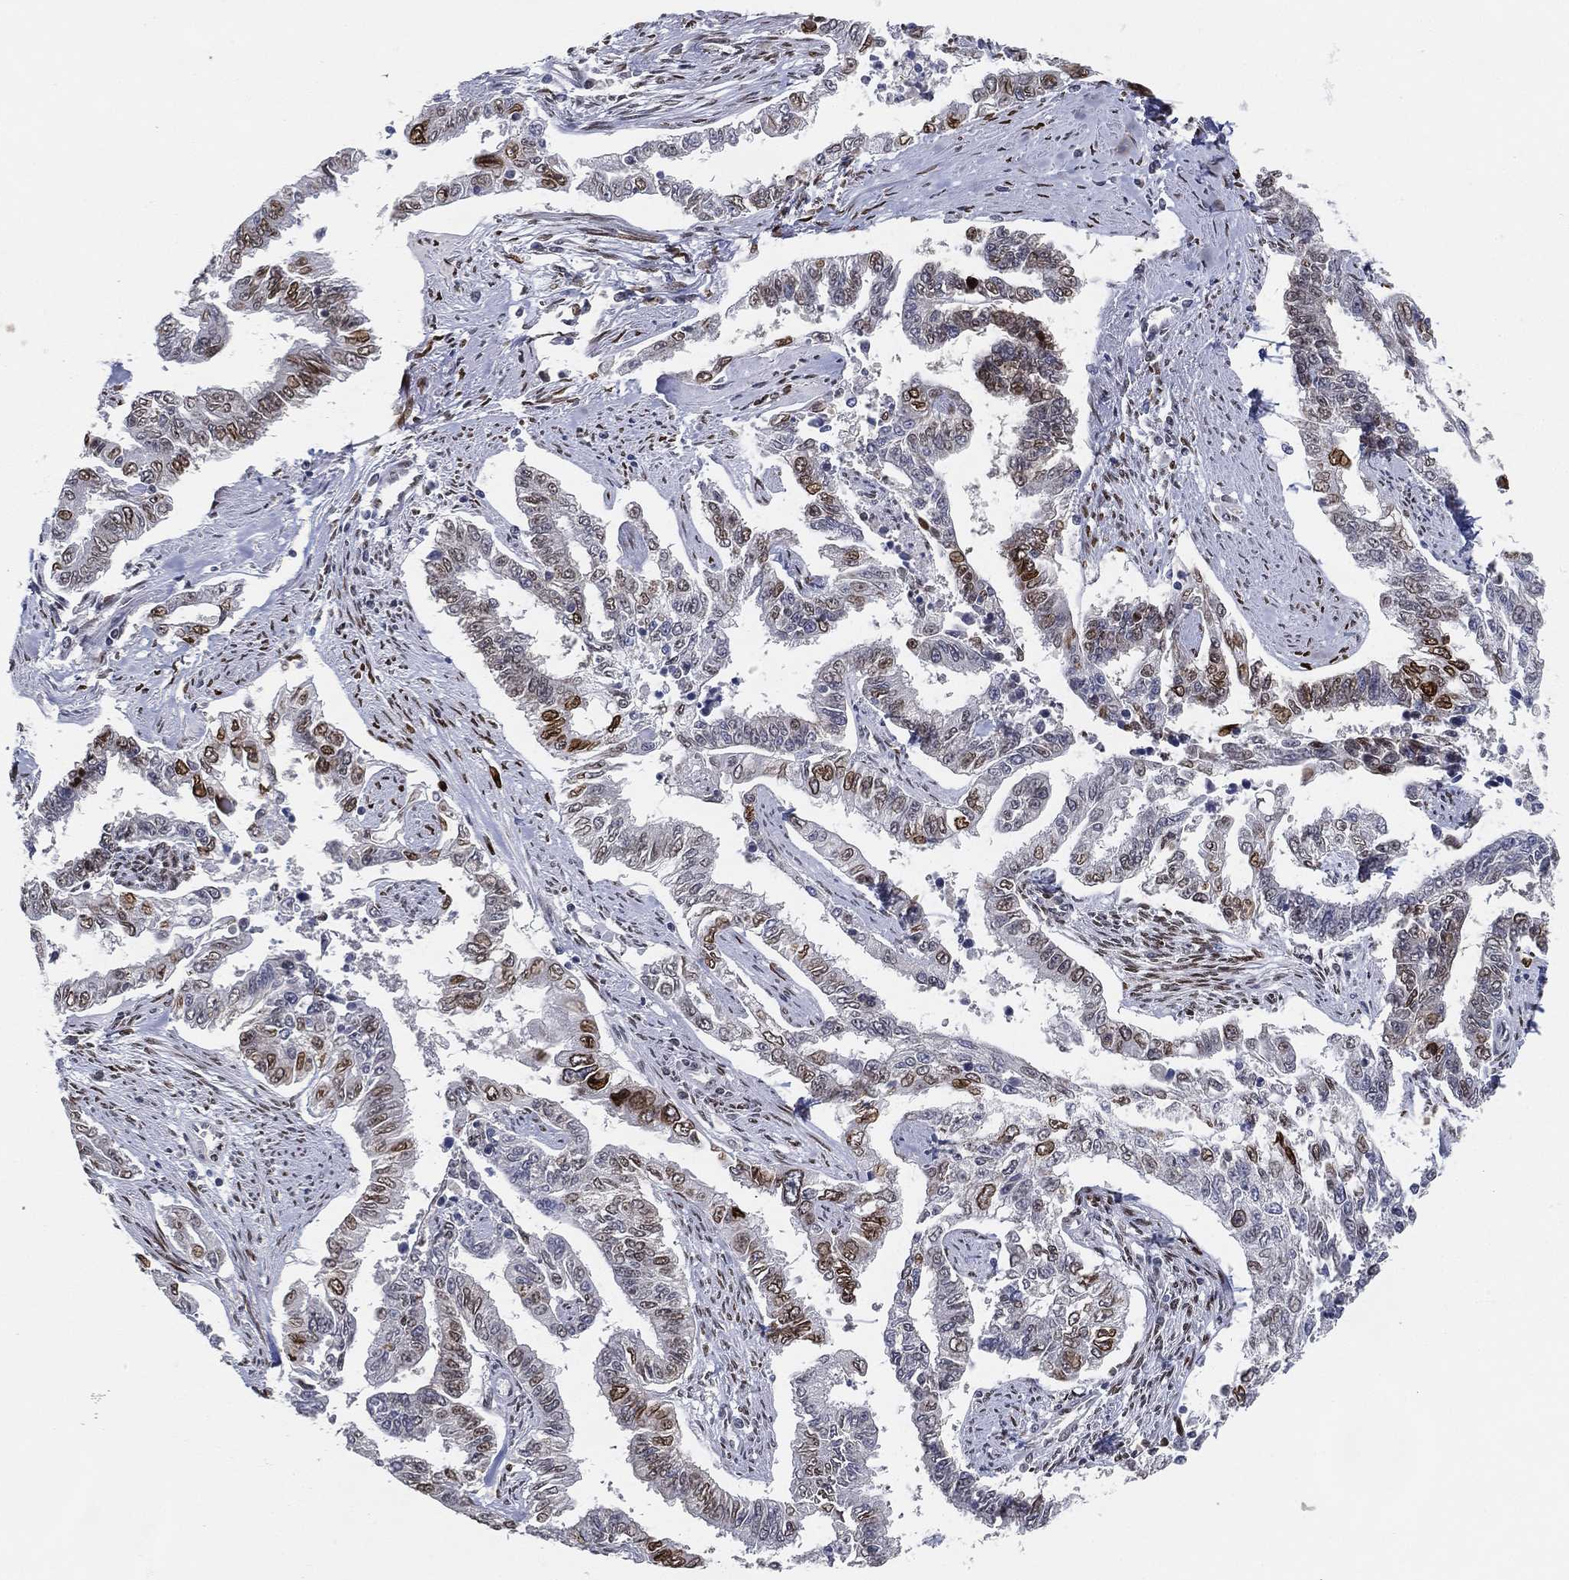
{"staining": {"intensity": "moderate", "quantity": "25%-75%", "location": "nuclear"}, "tissue": "endometrial cancer", "cell_type": "Tumor cells", "image_type": "cancer", "snomed": [{"axis": "morphology", "description": "Adenocarcinoma, NOS"}, {"axis": "topography", "description": "Uterus"}], "caption": "The image shows a brown stain indicating the presence of a protein in the nuclear of tumor cells in endometrial cancer.", "gene": "LMNB1", "patient": {"sex": "female", "age": 59}}